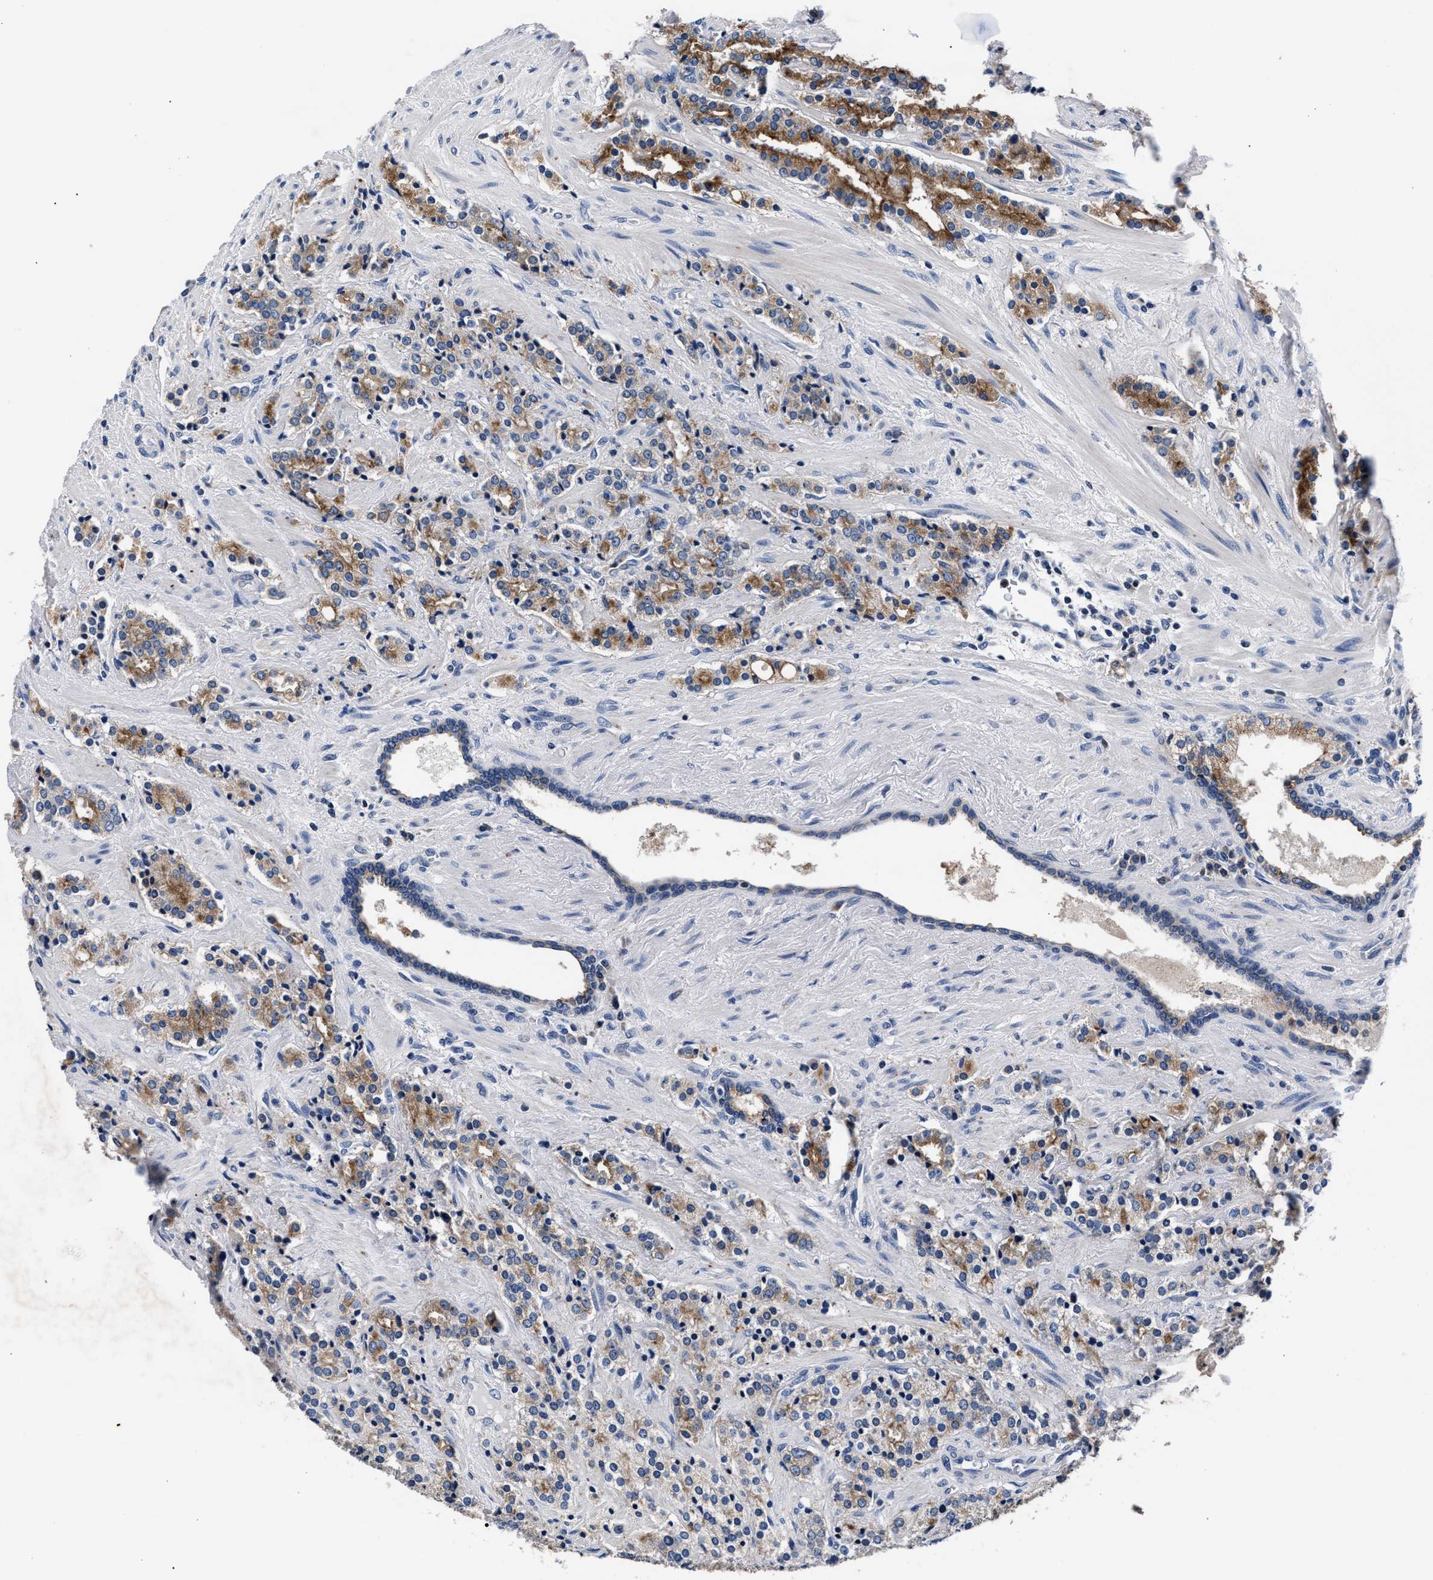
{"staining": {"intensity": "strong", "quantity": ">75%", "location": "cytoplasmic/membranous"}, "tissue": "prostate cancer", "cell_type": "Tumor cells", "image_type": "cancer", "snomed": [{"axis": "morphology", "description": "Adenocarcinoma, High grade"}, {"axis": "topography", "description": "Prostate"}], "caption": "High-power microscopy captured an immunohistochemistry photomicrograph of high-grade adenocarcinoma (prostate), revealing strong cytoplasmic/membranous staining in about >75% of tumor cells. (DAB = brown stain, brightfield microscopy at high magnification).", "gene": "PHF24", "patient": {"sex": "male", "age": 71}}